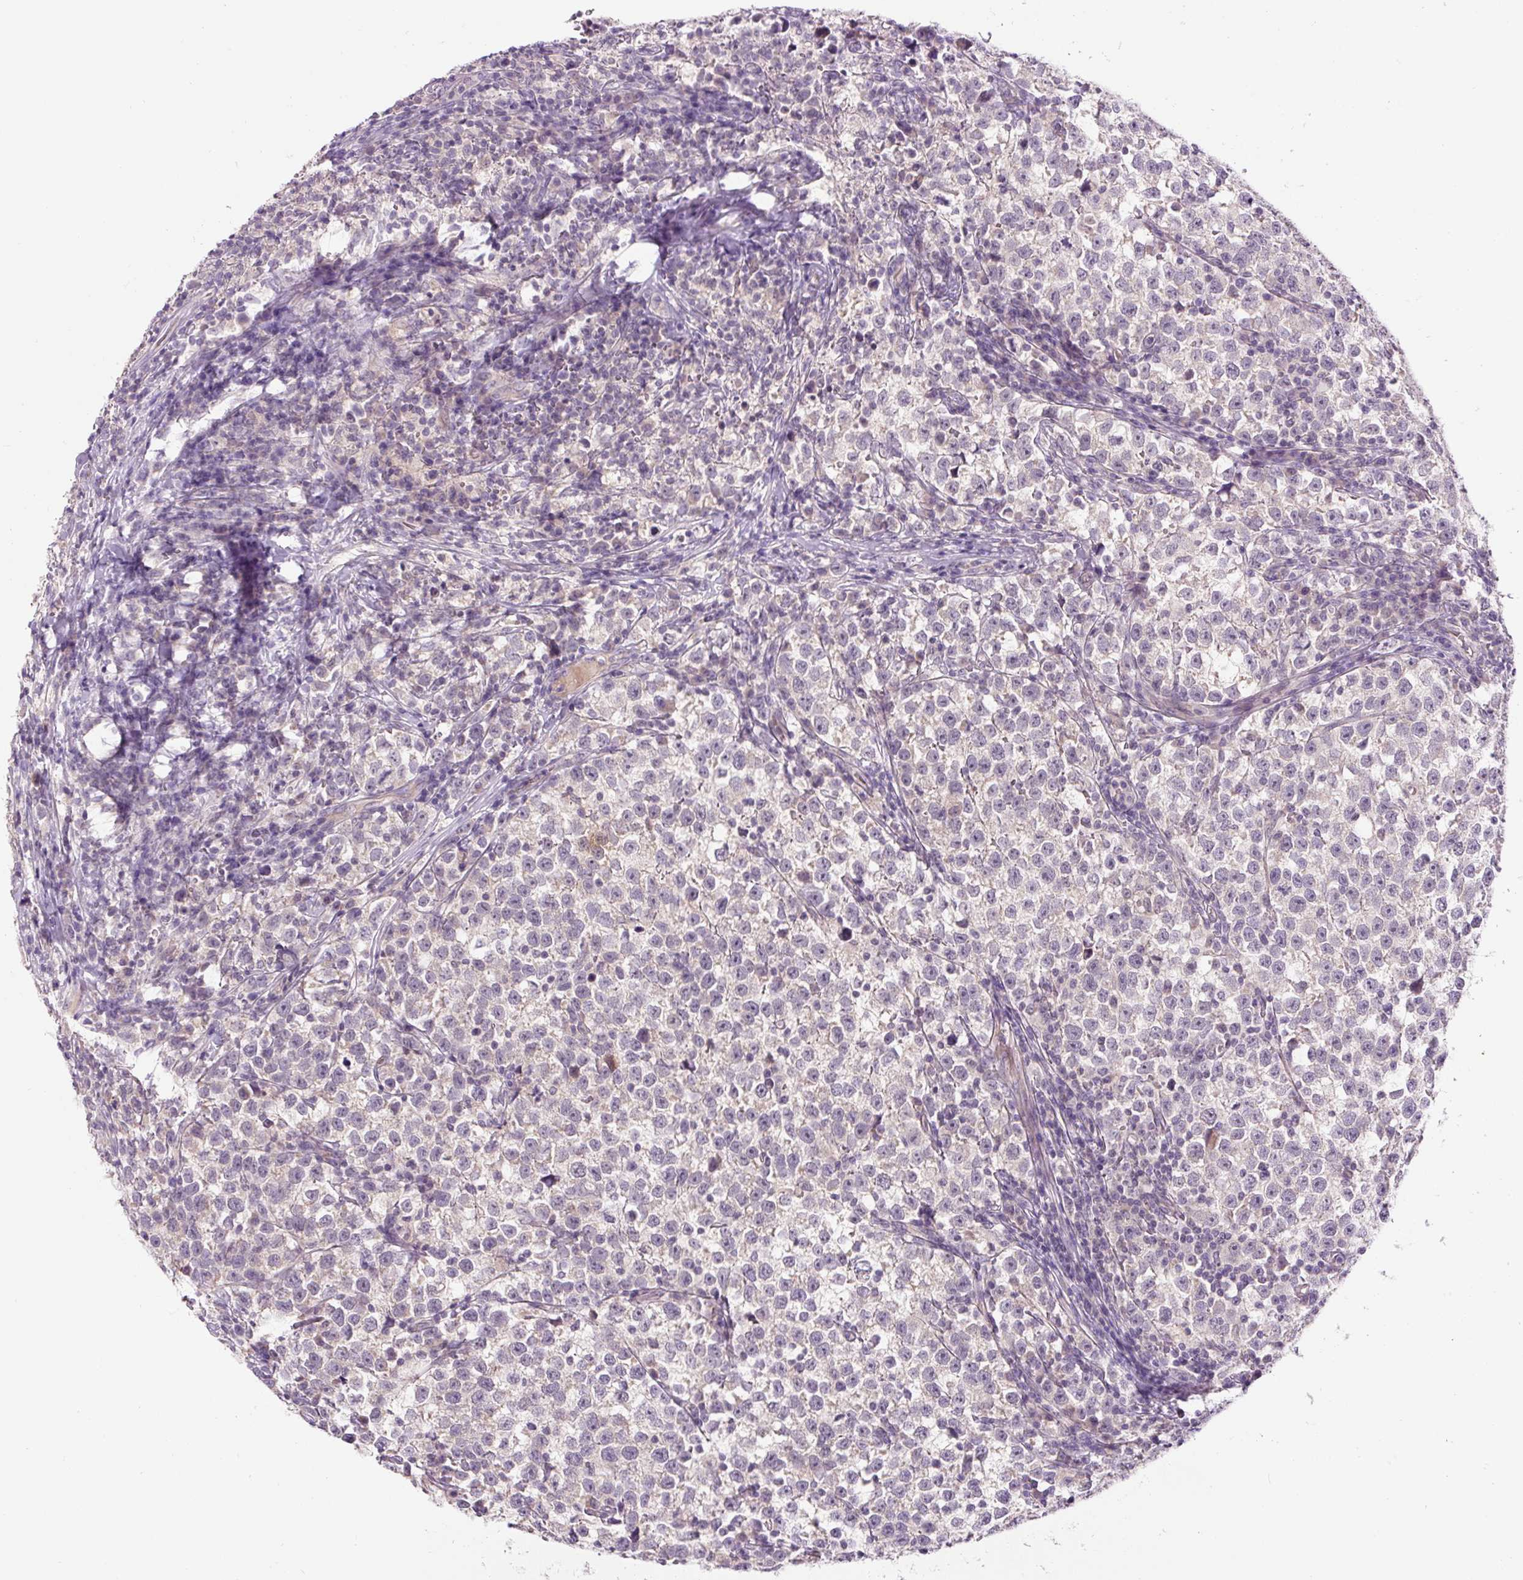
{"staining": {"intensity": "weak", "quantity": "<25%", "location": "cytoplasmic/membranous"}, "tissue": "testis cancer", "cell_type": "Tumor cells", "image_type": "cancer", "snomed": [{"axis": "morphology", "description": "Normal tissue, NOS"}, {"axis": "morphology", "description": "Seminoma, NOS"}, {"axis": "topography", "description": "Testis"}], "caption": "A micrograph of human testis cancer is negative for staining in tumor cells. Brightfield microscopy of immunohistochemistry (IHC) stained with DAB (3,3'-diaminobenzidine) (brown) and hematoxylin (blue), captured at high magnification.", "gene": "FABP7", "patient": {"sex": "male", "age": 43}}